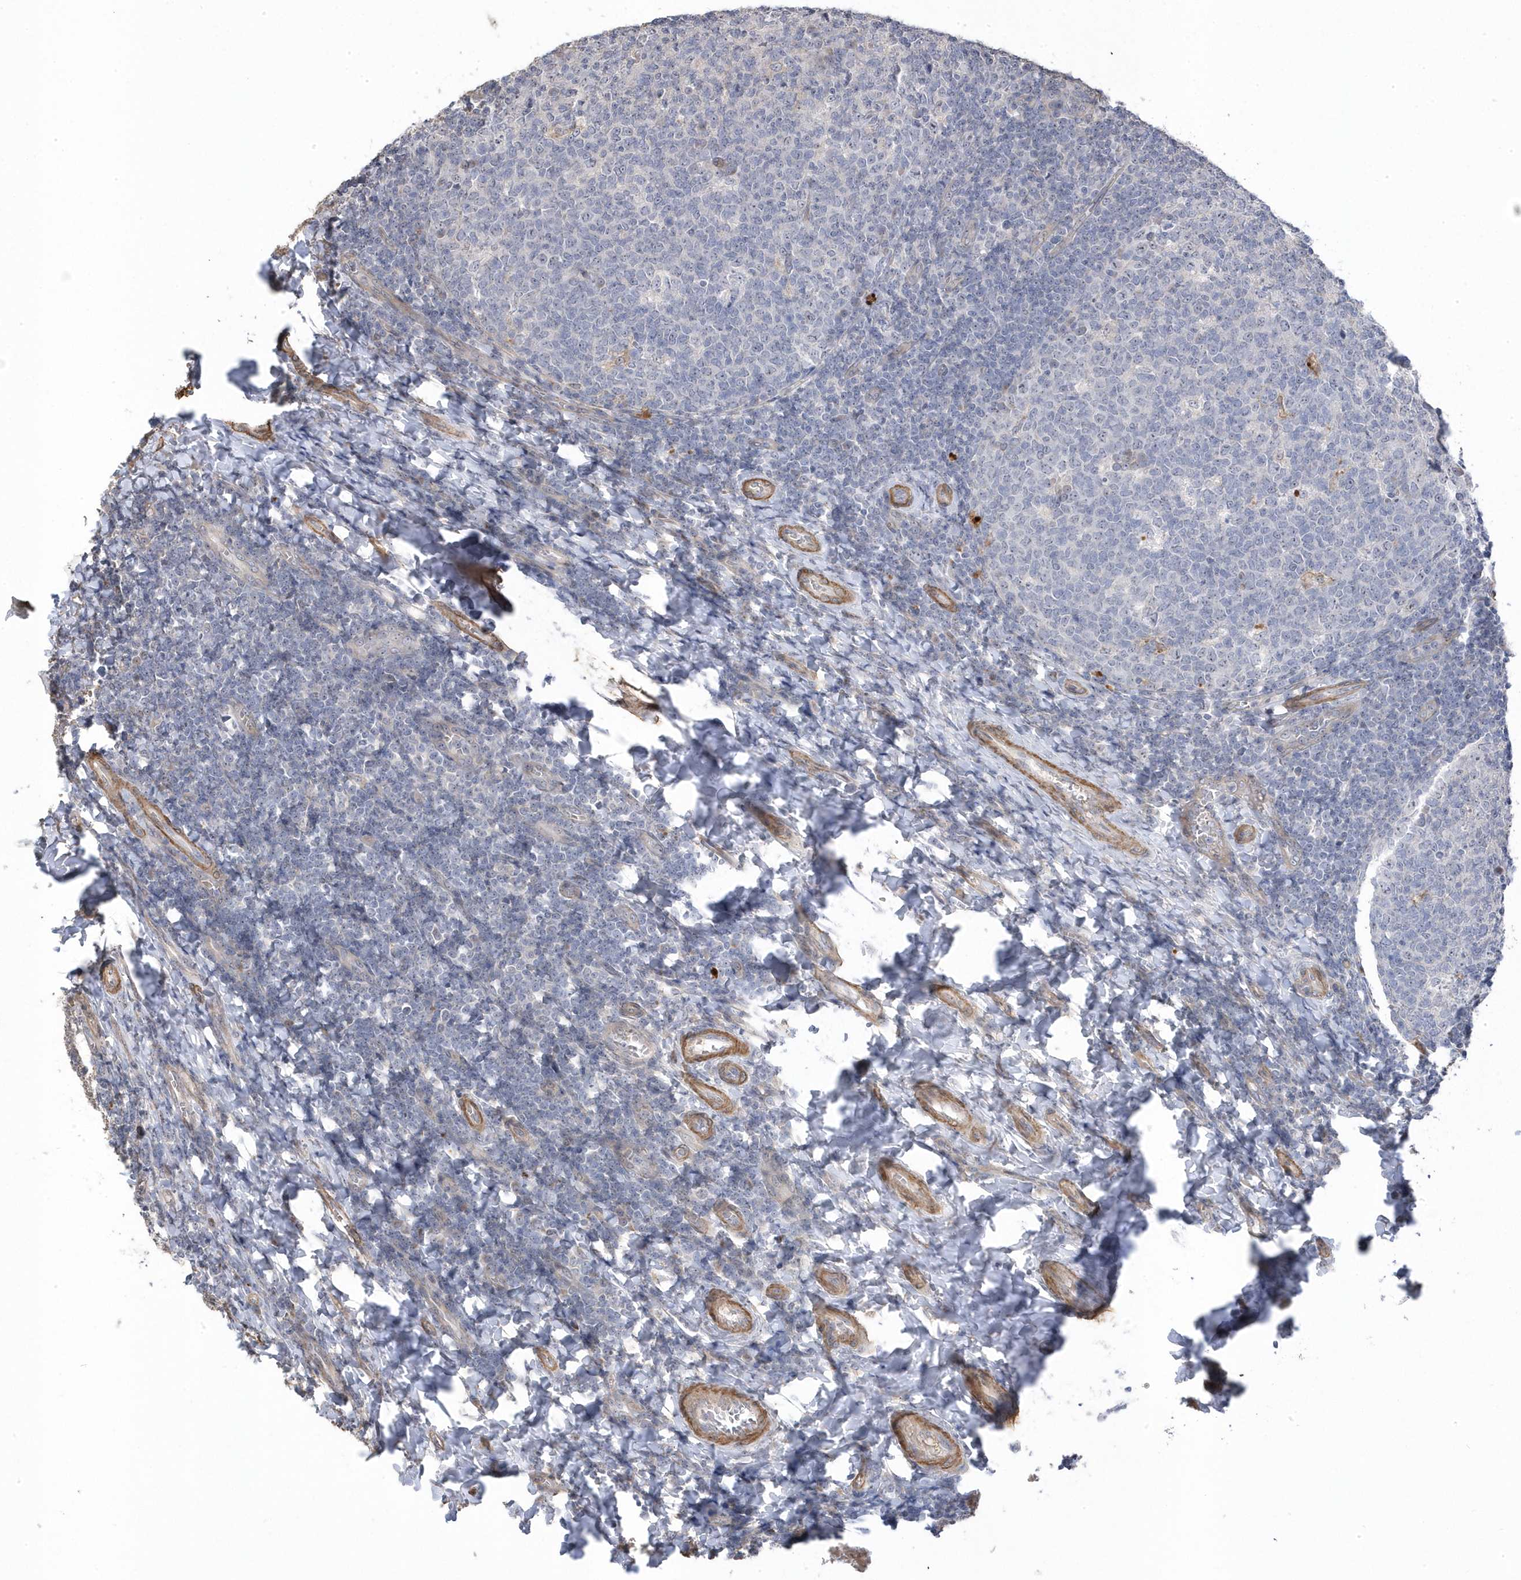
{"staining": {"intensity": "negative", "quantity": "none", "location": "none"}, "tissue": "tonsil", "cell_type": "Germinal center cells", "image_type": "normal", "snomed": [{"axis": "morphology", "description": "Normal tissue, NOS"}, {"axis": "topography", "description": "Tonsil"}], "caption": "High power microscopy photomicrograph of an IHC histopathology image of benign tonsil, revealing no significant expression in germinal center cells.", "gene": "GTPBP6", "patient": {"sex": "female", "age": 19}}